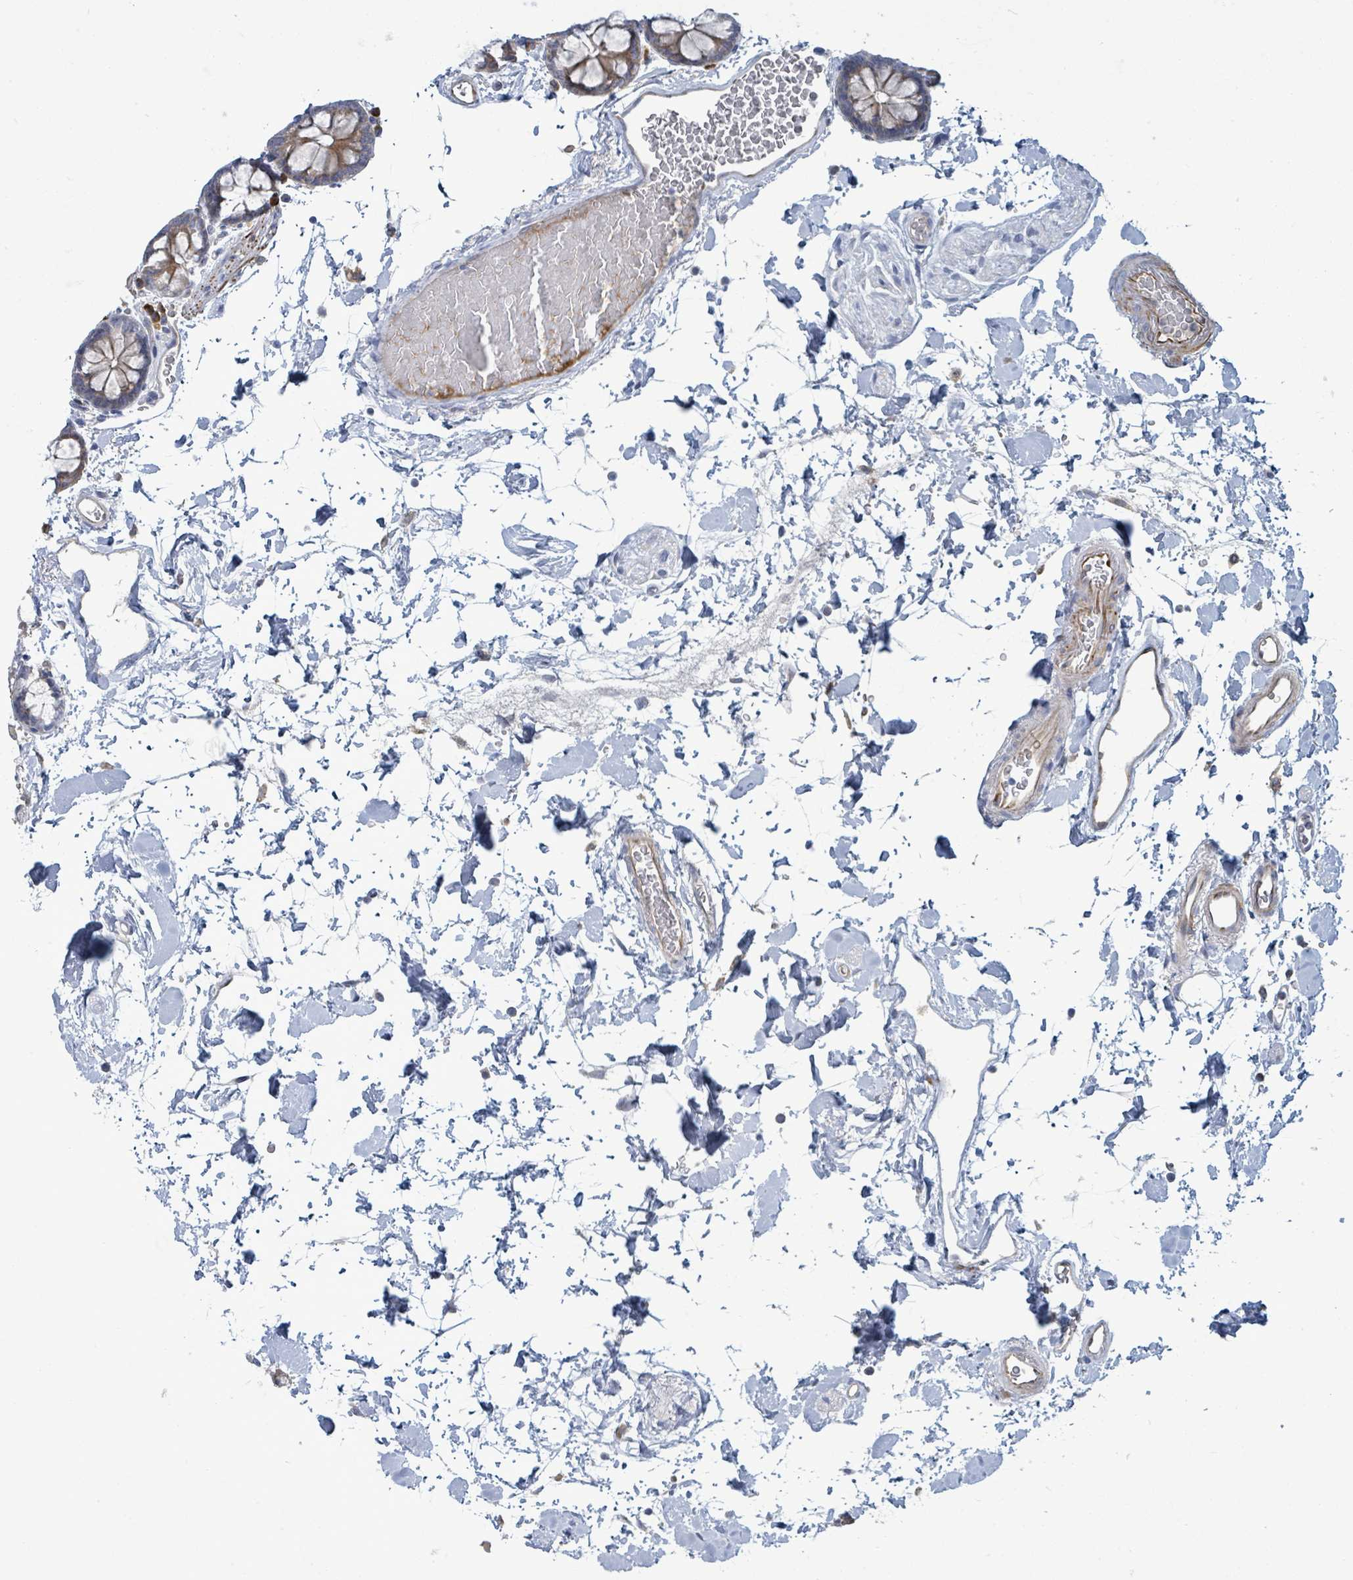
{"staining": {"intensity": "moderate", "quantity": "25%-75%", "location": "cytoplasmic/membranous"}, "tissue": "colon", "cell_type": "Endothelial cells", "image_type": "normal", "snomed": [{"axis": "morphology", "description": "Normal tissue, NOS"}, {"axis": "topography", "description": "Colon"}], "caption": "A brown stain shows moderate cytoplasmic/membranous positivity of a protein in endothelial cells of unremarkable colon. (IHC, brightfield microscopy, high magnification).", "gene": "SIRPB1", "patient": {"sex": "male", "age": 75}}